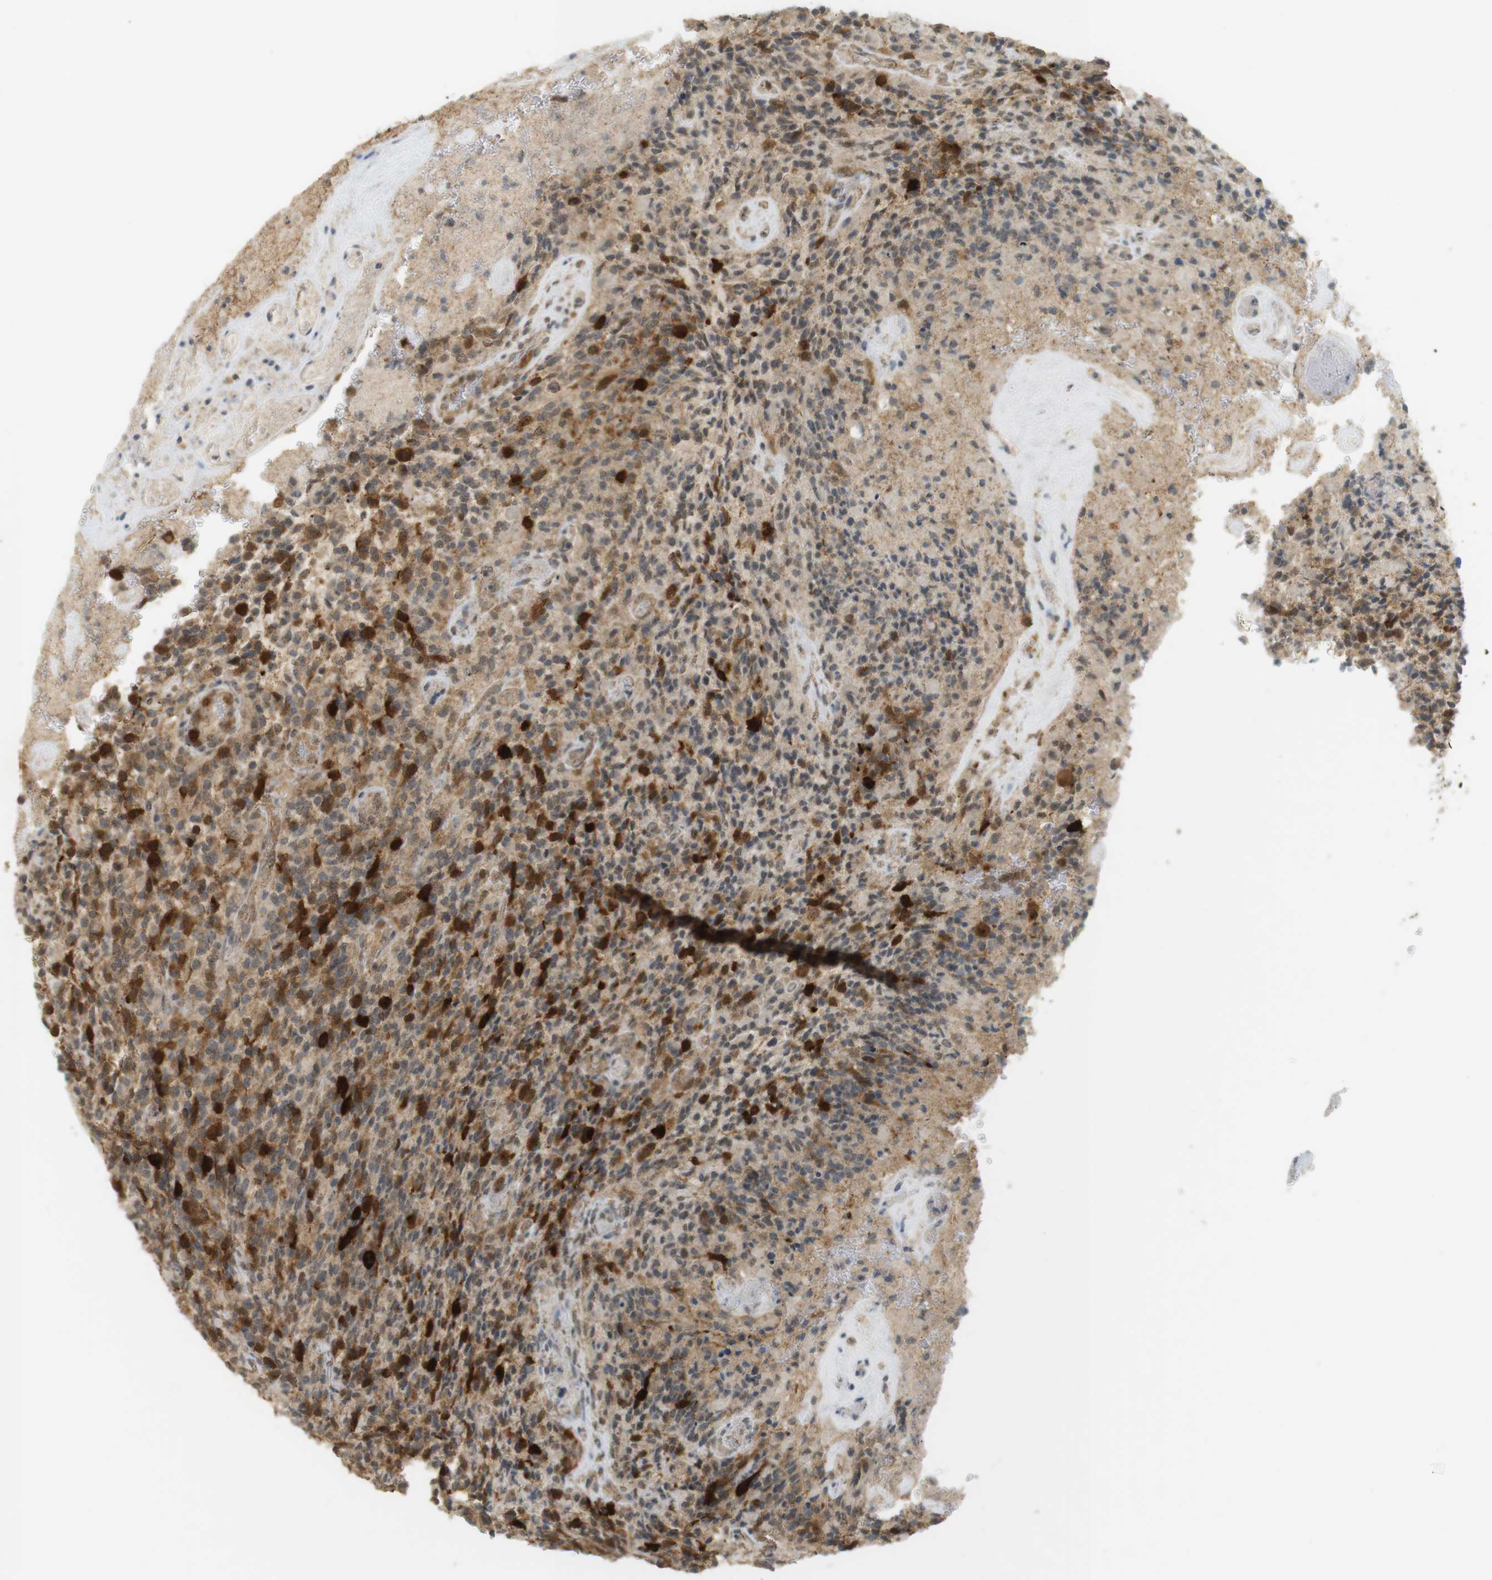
{"staining": {"intensity": "strong", "quantity": "<25%", "location": "cytoplasmic/membranous,nuclear"}, "tissue": "glioma", "cell_type": "Tumor cells", "image_type": "cancer", "snomed": [{"axis": "morphology", "description": "Glioma, malignant, High grade"}, {"axis": "topography", "description": "Brain"}], "caption": "This image reveals immunohistochemistry (IHC) staining of human glioma, with medium strong cytoplasmic/membranous and nuclear staining in approximately <25% of tumor cells.", "gene": "TTK", "patient": {"sex": "male", "age": 71}}